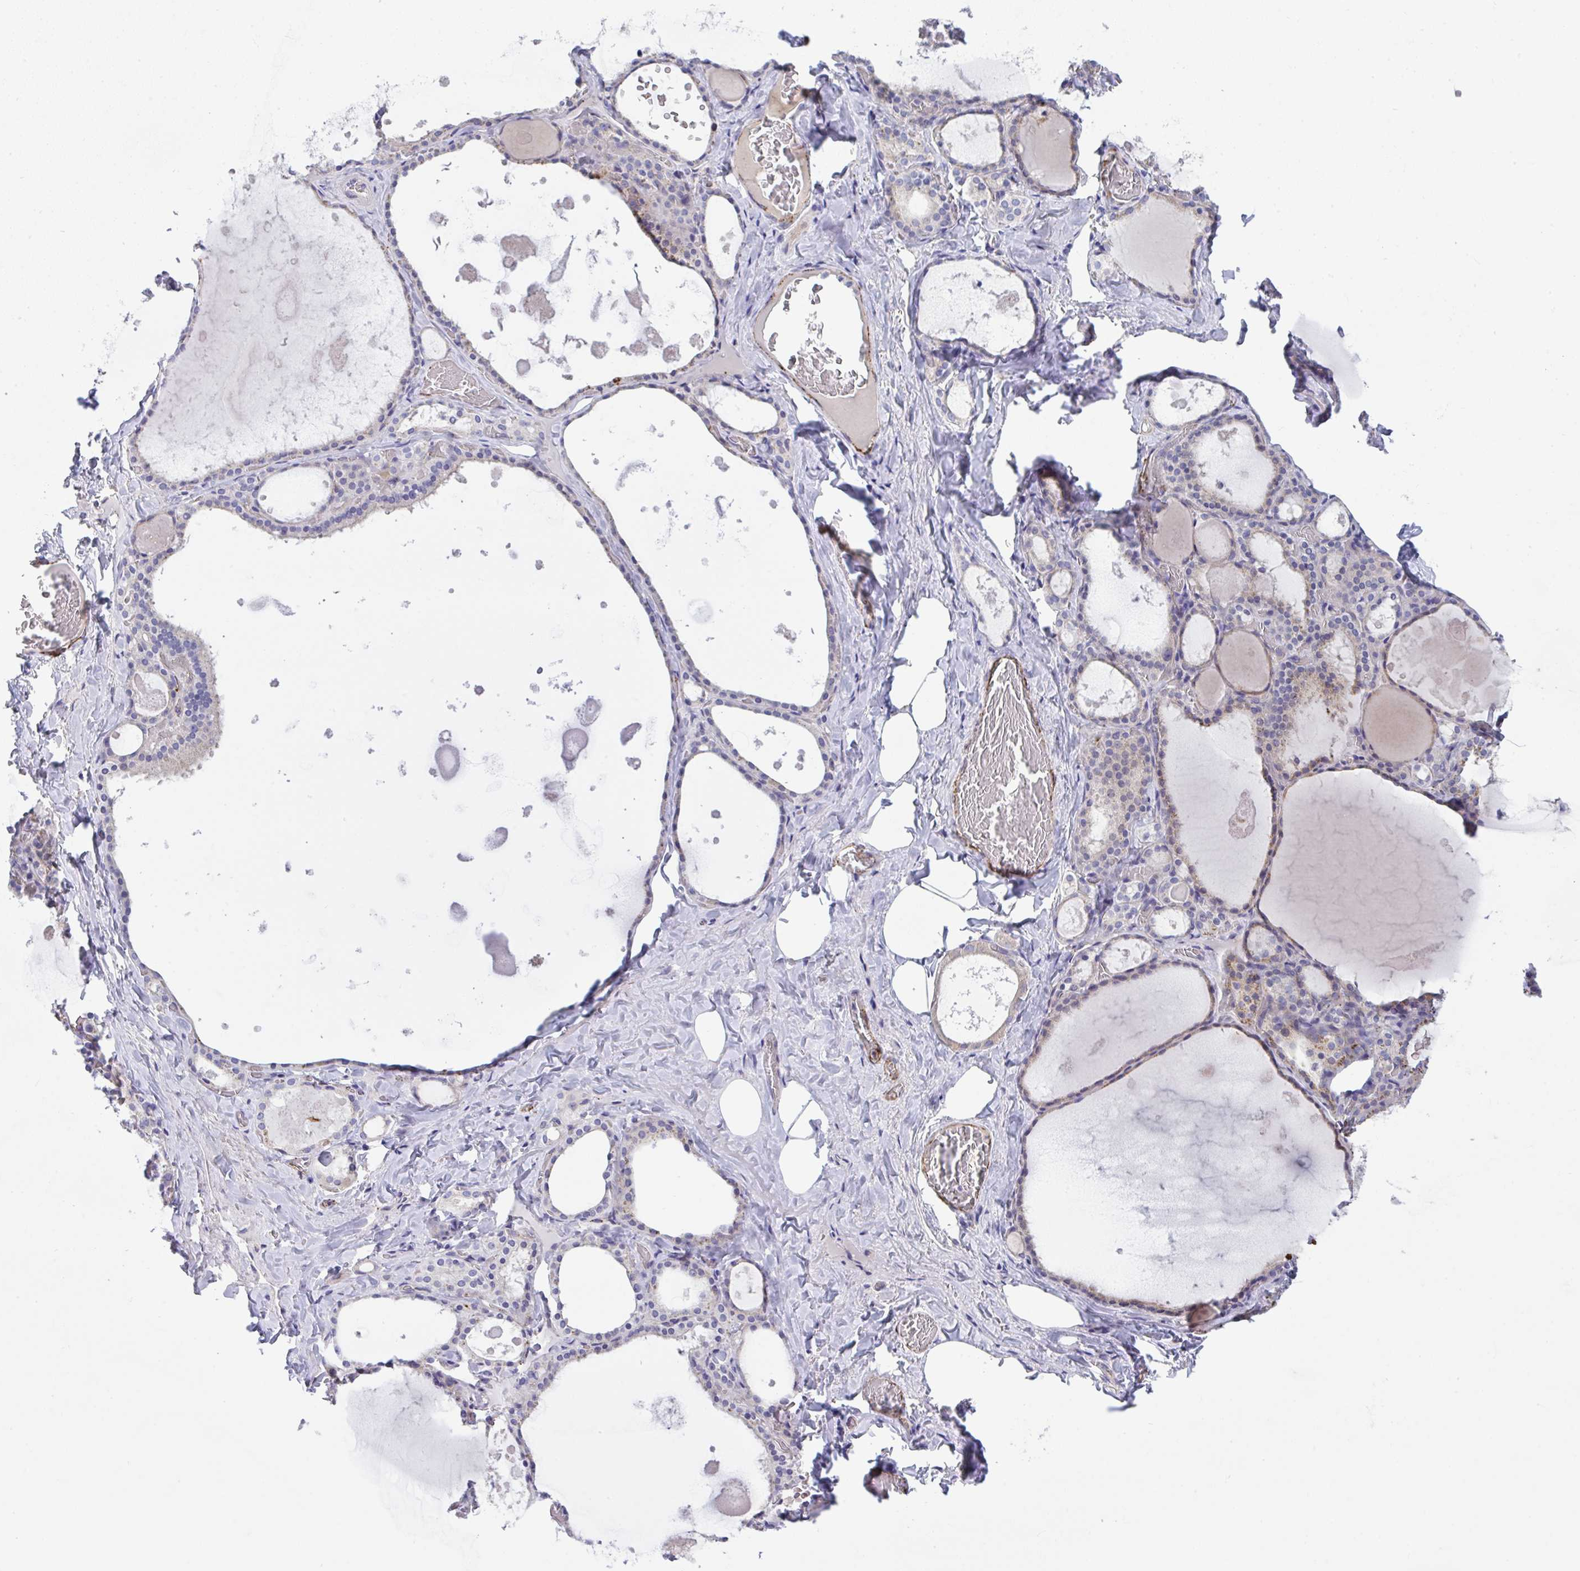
{"staining": {"intensity": "moderate", "quantity": "<25%", "location": "cytoplasmic/membranous"}, "tissue": "thyroid gland", "cell_type": "Glandular cells", "image_type": "normal", "snomed": [{"axis": "morphology", "description": "Normal tissue, NOS"}, {"axis": "topography", "description": "Thyroid gland"}], "caption": "DAB immunohistochemical staining of normal human thyroid gland demonstrates moderate cytoplasmic/membranous protein staining in about <25% of glandular cells.", "gene": "TOR1AIP2", "patient": {"sex": "male", "age": 56}}